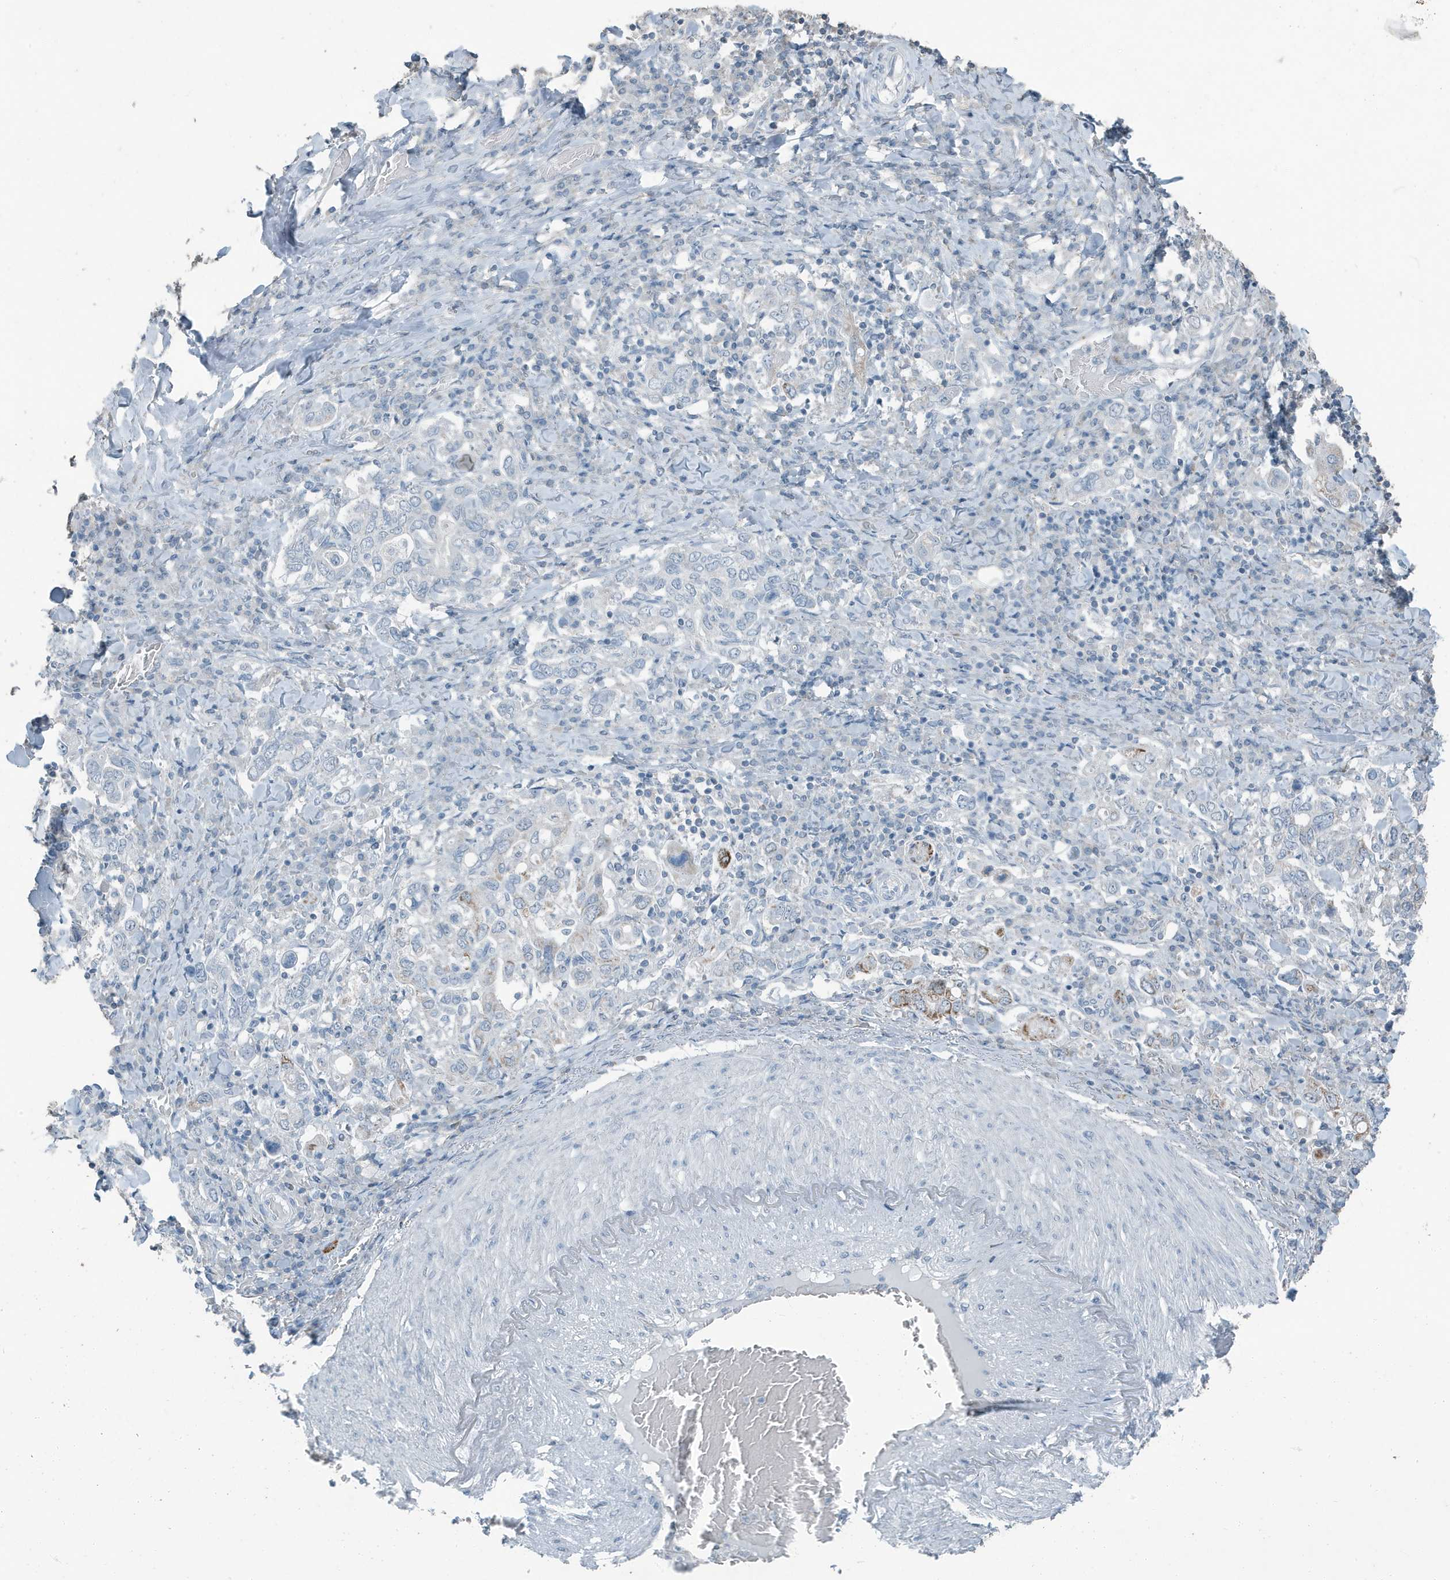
{"staining": {"intensity": "moderate", "quantity": "<25%", "location": "cytoplasmic/membranous"}, "tissue": "stomach cancer", "cell_type": "Tumor cells", "image_type": "cancer", "snomed": [{"axis": "morphology", "description": "Adenocarcinoma, NOS"}, {"axis": "topography", "description": "Stomach, upper"}], "caption": "Immunohistochemical staining of human stomach adenocarcinoma exhibits moderate cytoplasmic/membranous protein expression in approximately <25% of tumor cells.", "gene": "FAM162A", "patient": {"sex": "male", "age": 62}}